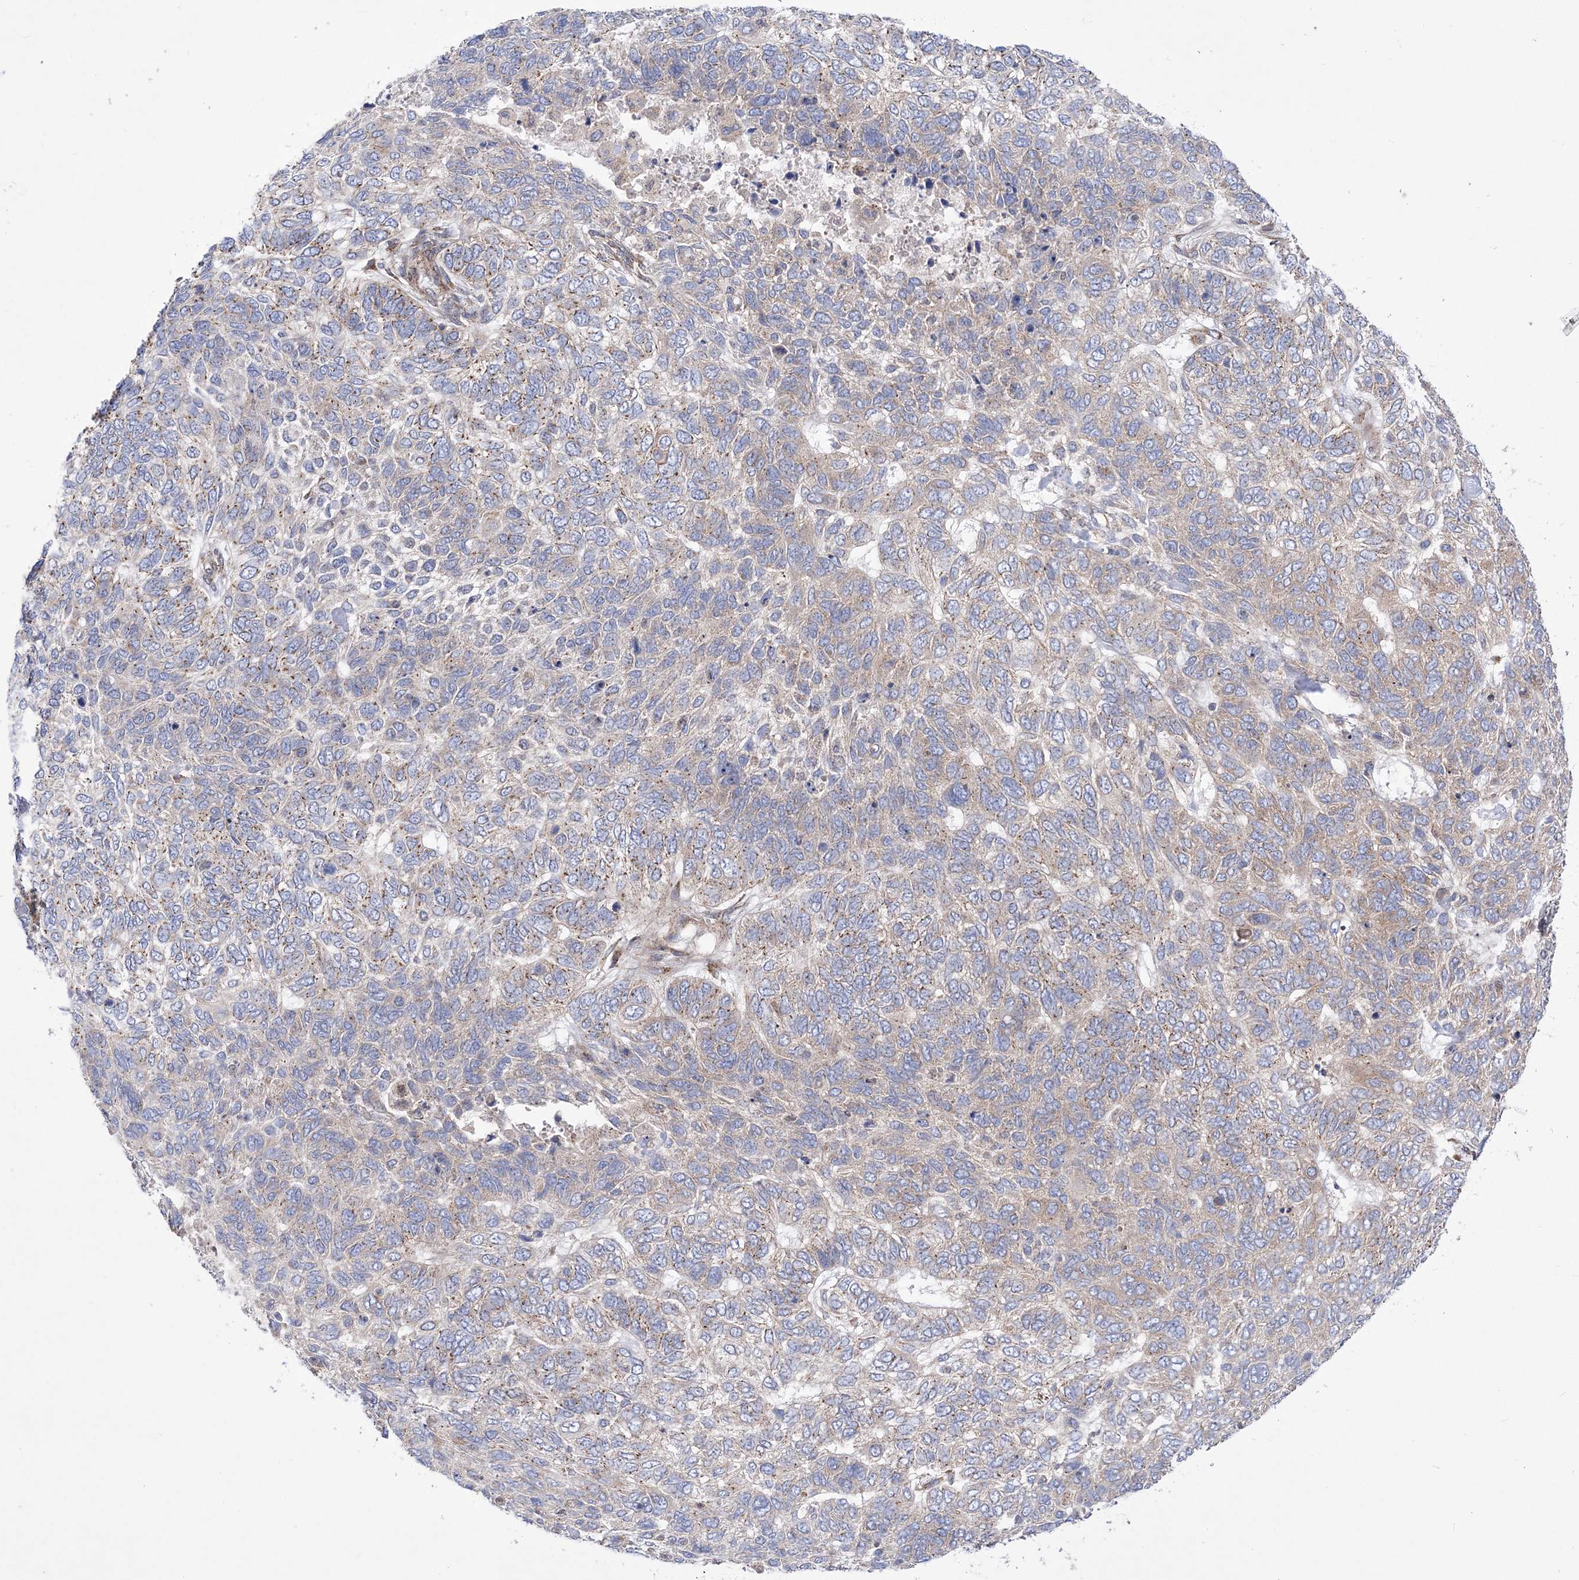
{"staining": {"intensity": "weak", "quantity": "25%-75%", "location": "cytoplasmic/membranous"}, "tissue": "skin cancer", "cell_type": "Tumor cells", "image_type": "cancer", "snomed": [{"axis": "morphology", "description": "Basal cell carcinoma"}, {"axis": "topography", "description": "Skin"}], "caption": "High-magnification brightfield microscopy of skin basal cell carcinoma stained with DAB (brown) and counterstained with hematoxylin (blue). tumor cells exhibit weak cytoplasmic/membranous expression is identified in approximately25%-75% of cells.", "gene": "COPB2", "patient": {"sex": "female", "age": 65}}